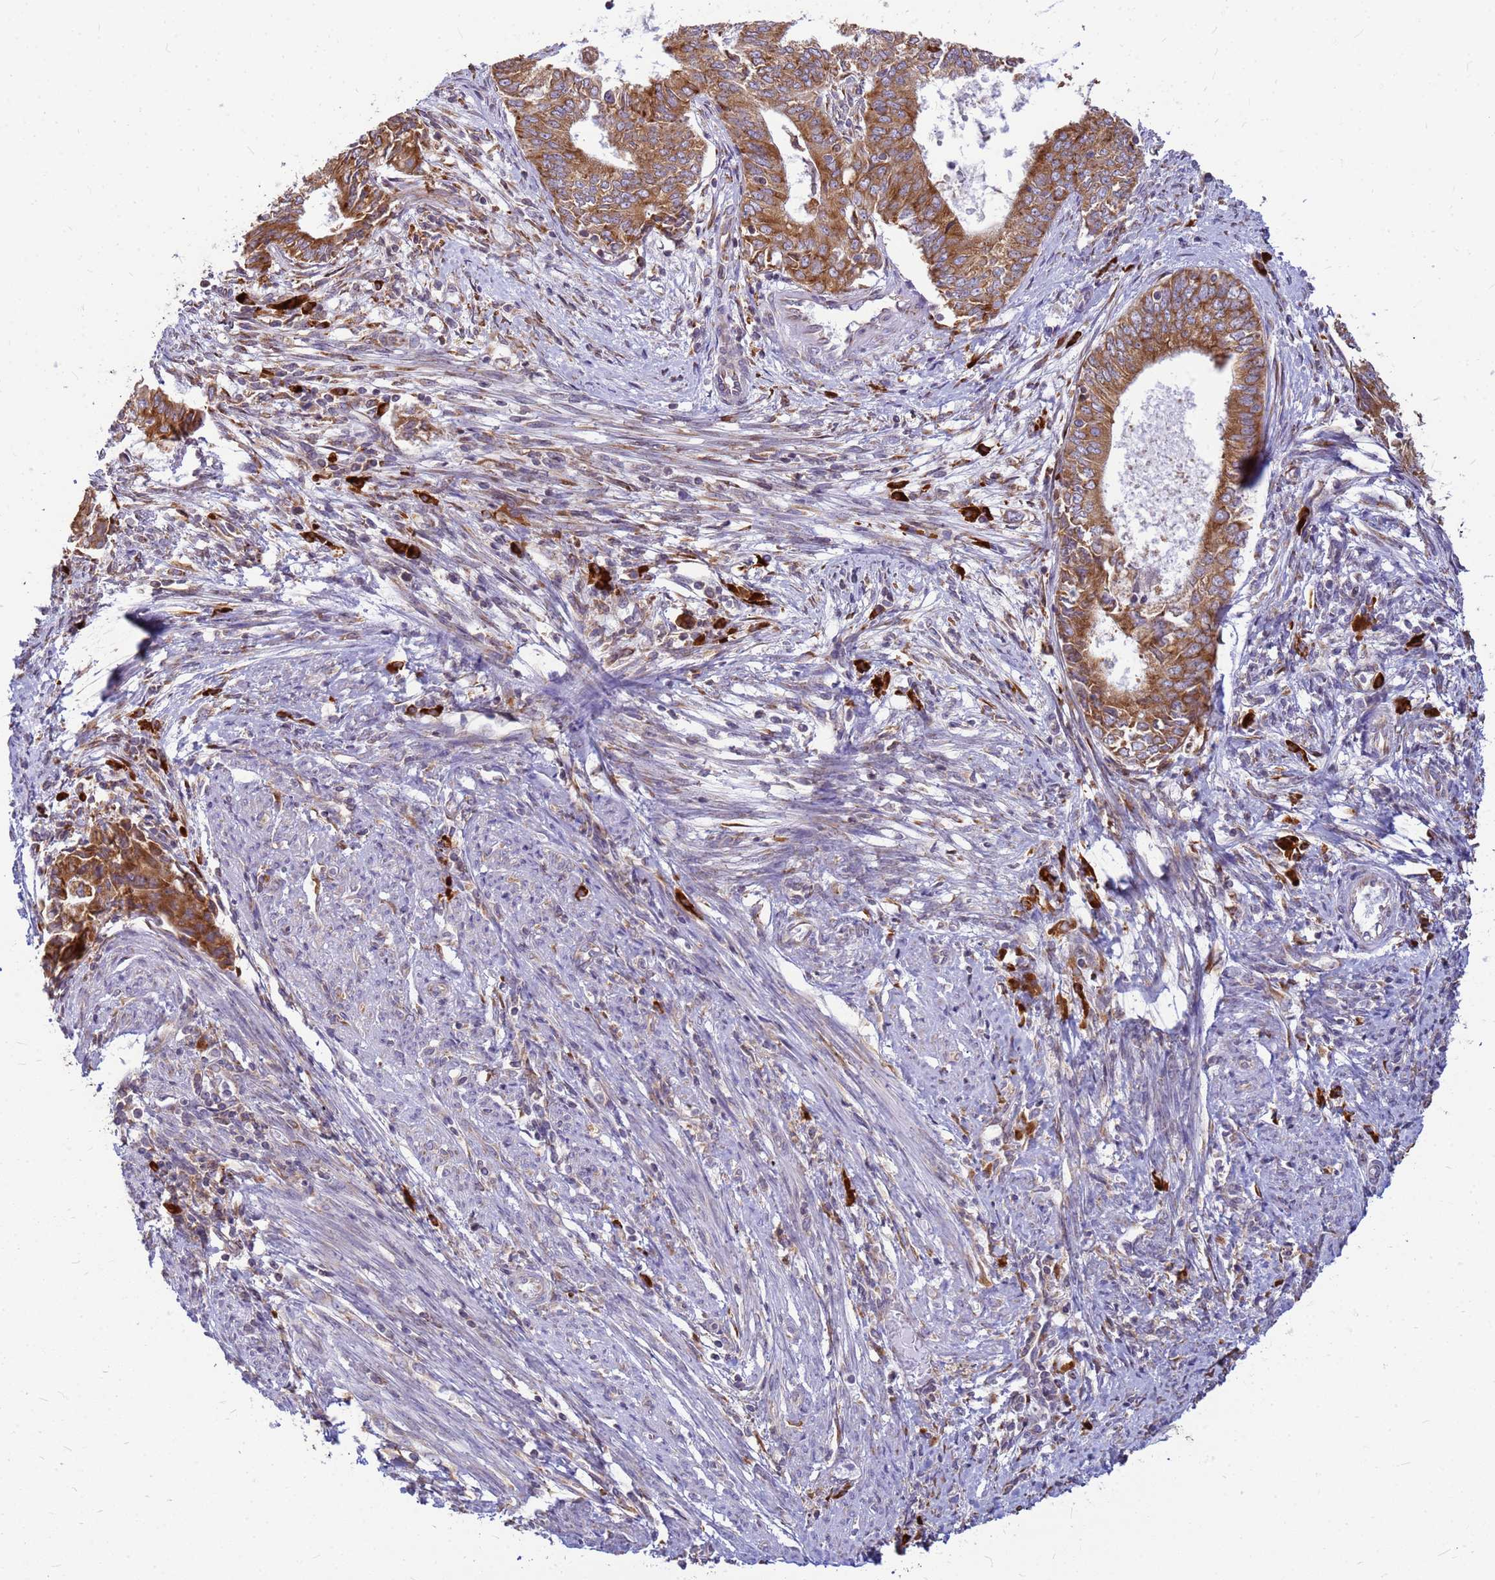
{"staining": {"intensity": "moderate", "quantity": ">75%", "location": "cytoplasmic/membranous"}, "tissue": "endometrial cancer", "cell_type": "Tumor cells", "image_type": "cancer", "snomed": [{"axis": "morphology", "description": "Adenocarcinoma, NOS"}, {"axis": "topography", "description": "Endometrium"}], "caption": "About >75% of tumor cells in human endometrial adenocarcinoma reveal moderate cytoplasmic/membranous protein expression as visualized by brown immunohistochemical staining.", "gene": "SSR4", "patient": {"sex": "female", "age": 62}}